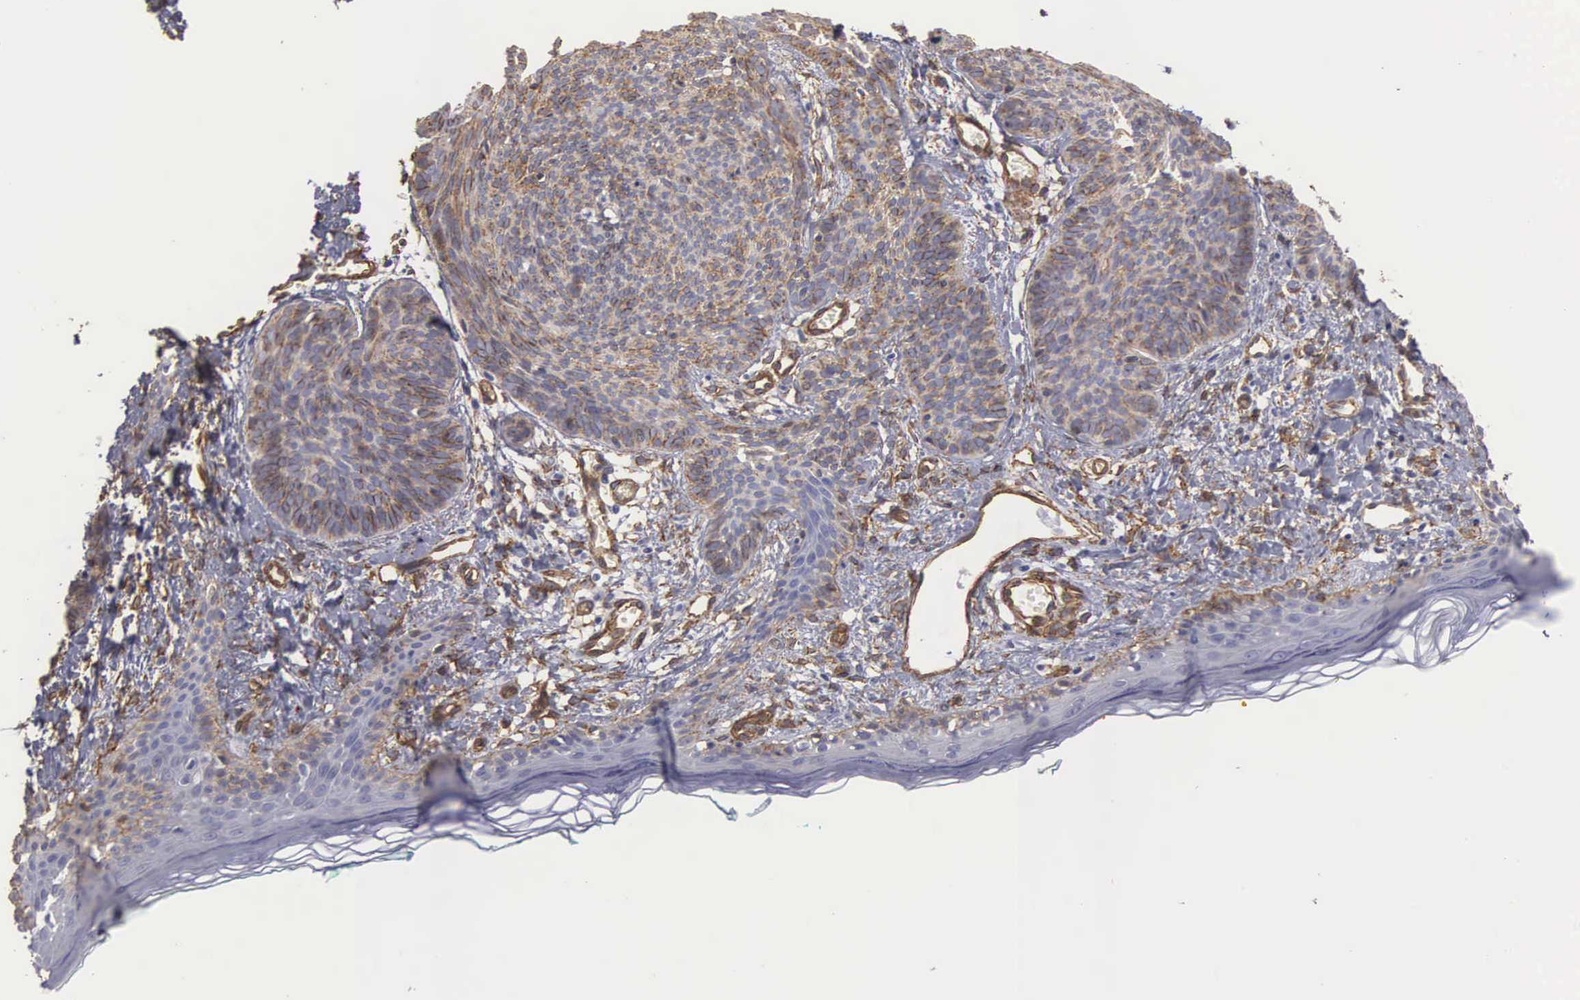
{"staining": {"intensity": "moderate", "quantity": "25%-75%", "location": "cytoplasmic/membranous"}, "tissue": "skin cancer", "cell_type": "Tumor cells", "image_type": "cancer", "snomed": [{"axis": "morphology", "description": "Basal cell carcinoma"}, {"axis": "topography", "description": "Skin"}], "caption": "Immunohistochemical staining of human skin cancer reveals moderate cytoplasmic/membranous protein expression in about 25%-75% of tumor cells.", "gene": "MAGEB10", "patient": {"sex": "female", "age": 81}}